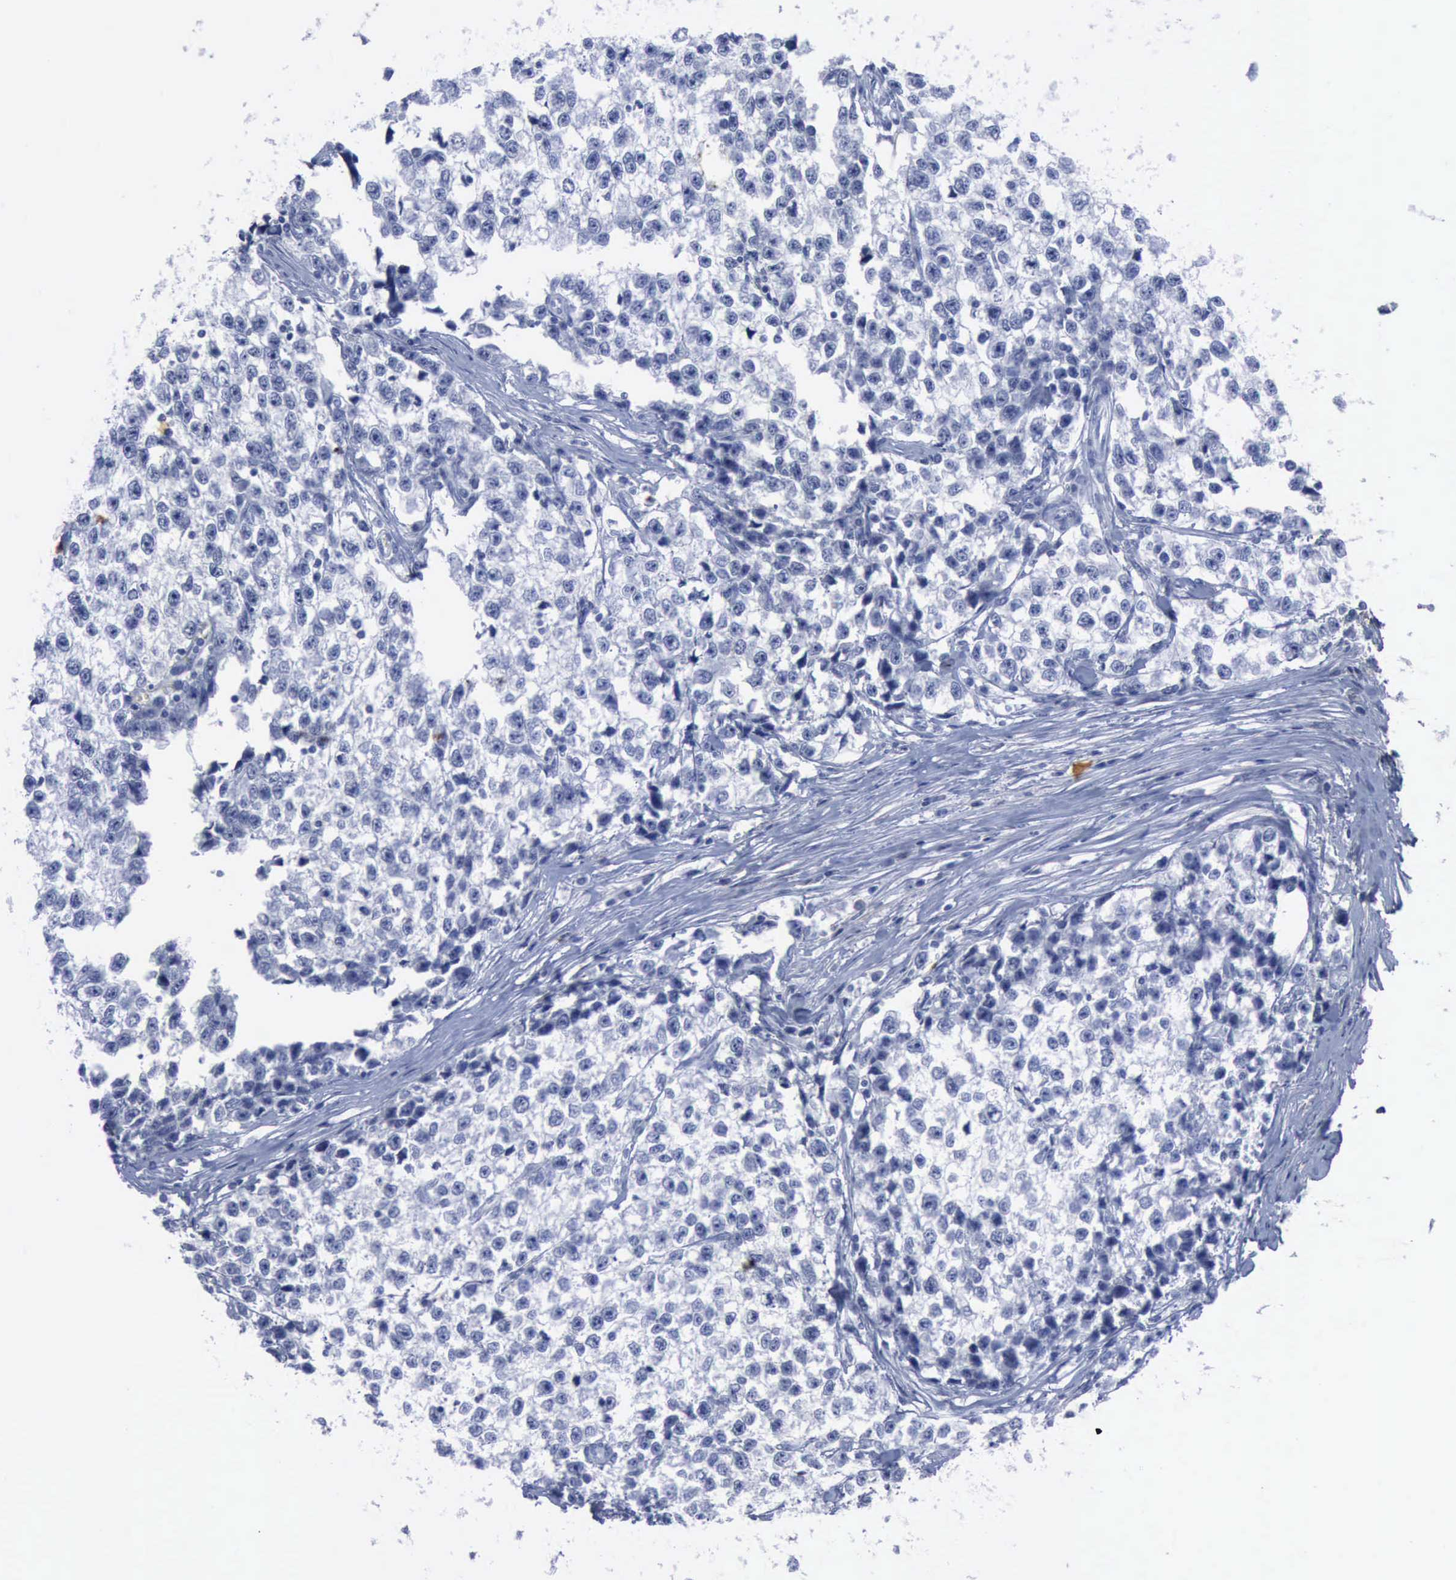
{"staining": {"intensity": "negative", "quantity": "none", "location": "none"}, "tissue": "testis cancer", "cell_type": "Tumor cells", "image_type": "cancer", "snomed": [{"axis": "morphology", "description": "Seminoma, NOS"}, {"axis": "morphology", "description": "Carcinoma, Embryonal, NOS"}, {"axis": "topography", "description": "Testis"}], "caption": "High power microscopy micrograph of an IHC histopathology image of testis embryonal carcinoma, revealing no significant positivity in tumor cells. (DAB immunohistochemistry (IHC) with hematoxylin counter stain).", "gene": "NGFR", "patient": {"sex": "male", "age": 30}}